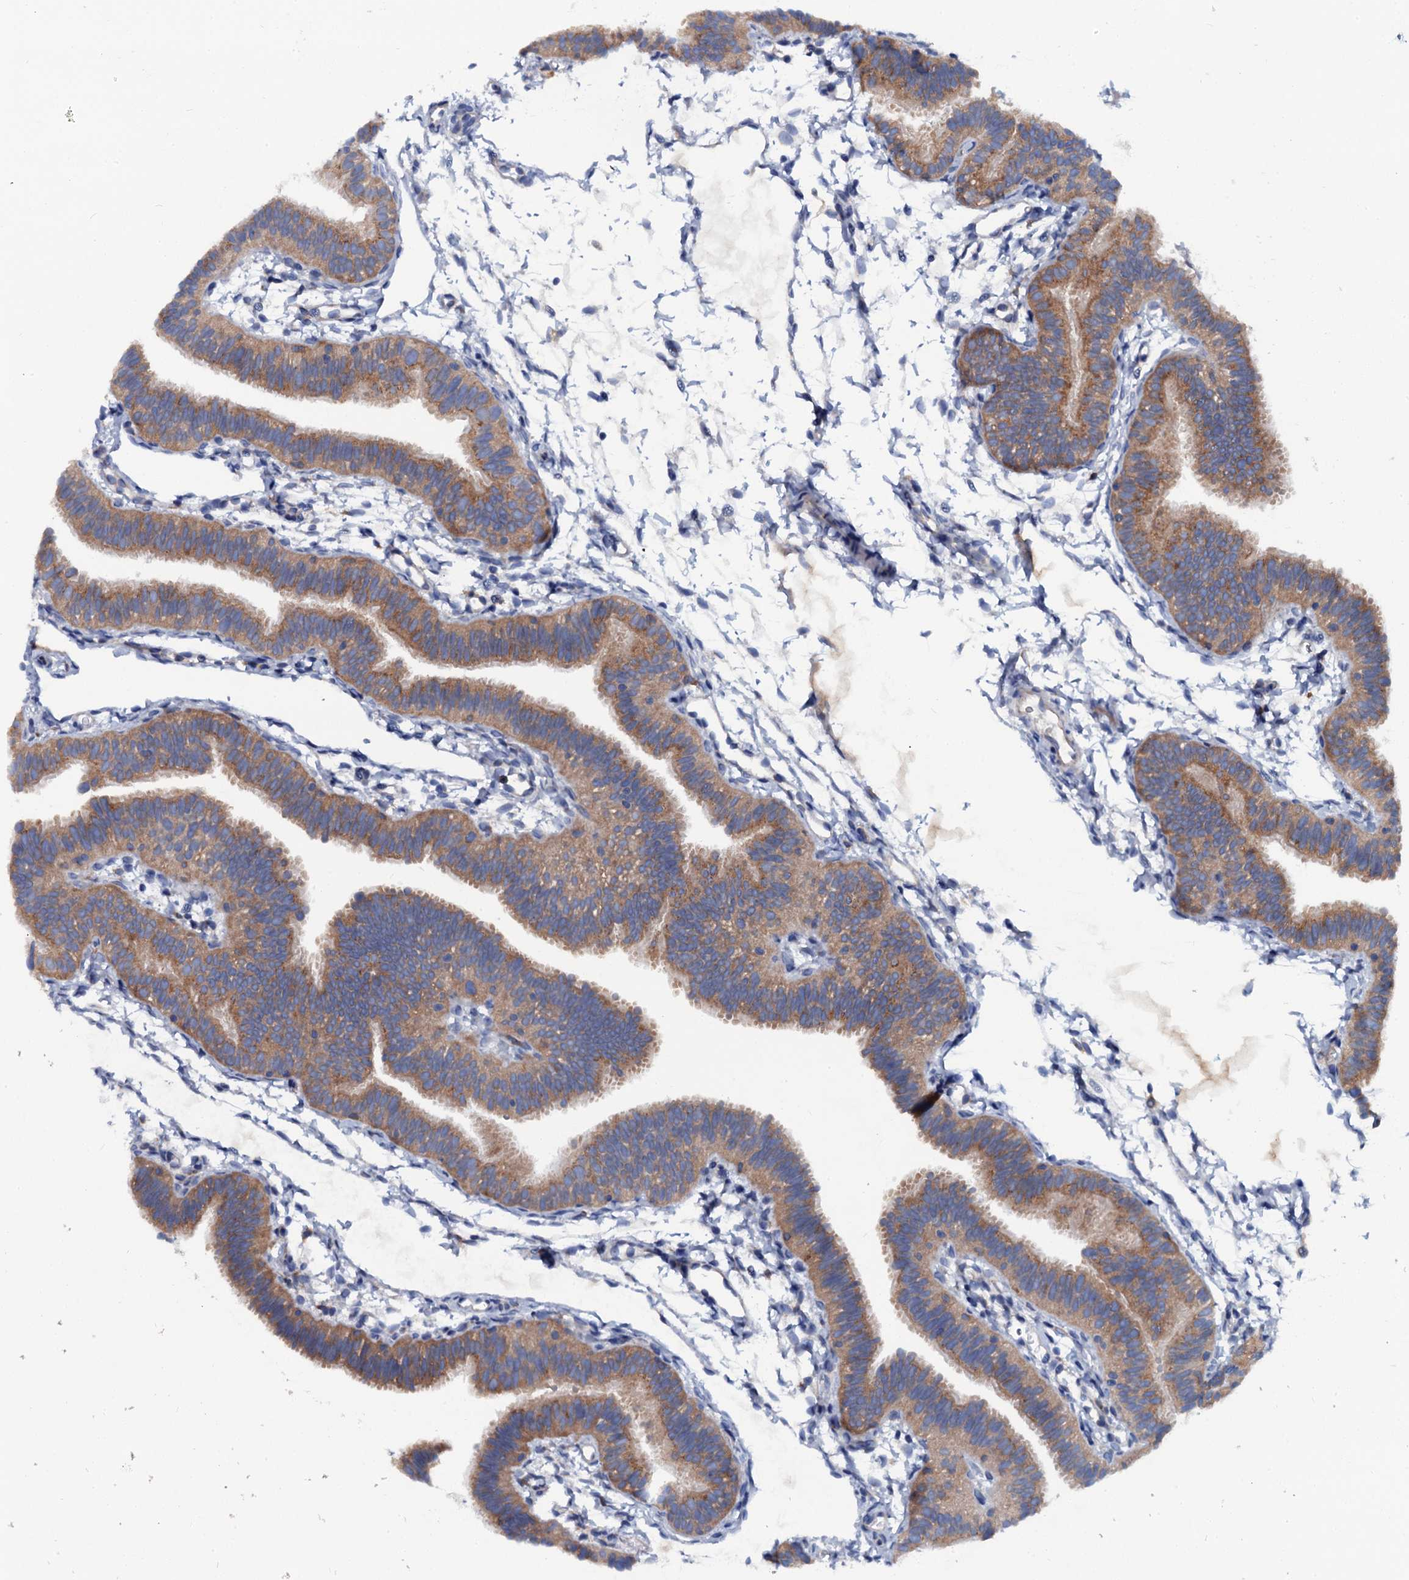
{"staining": {"intensity": "moderate", "quantity": ">75%", "location": "cytoplasmic/membranous"}, "tissue": "fallopian tube", "cell_type": "Glandular cells", "image_type": "normal", "snomed": [{"axis": "morphology", "description": "Normal tissue, NOS"}, {"axis": "topography", "description": "Fallopian tube"}], "caption": "Protein analysis of normal fallopian tube displays moderate cytoplasmic/membranous staining in approximately >75% of glandular cells.", "gene": "OTOL1", "patient": {"sex": "female", "age": 35}}